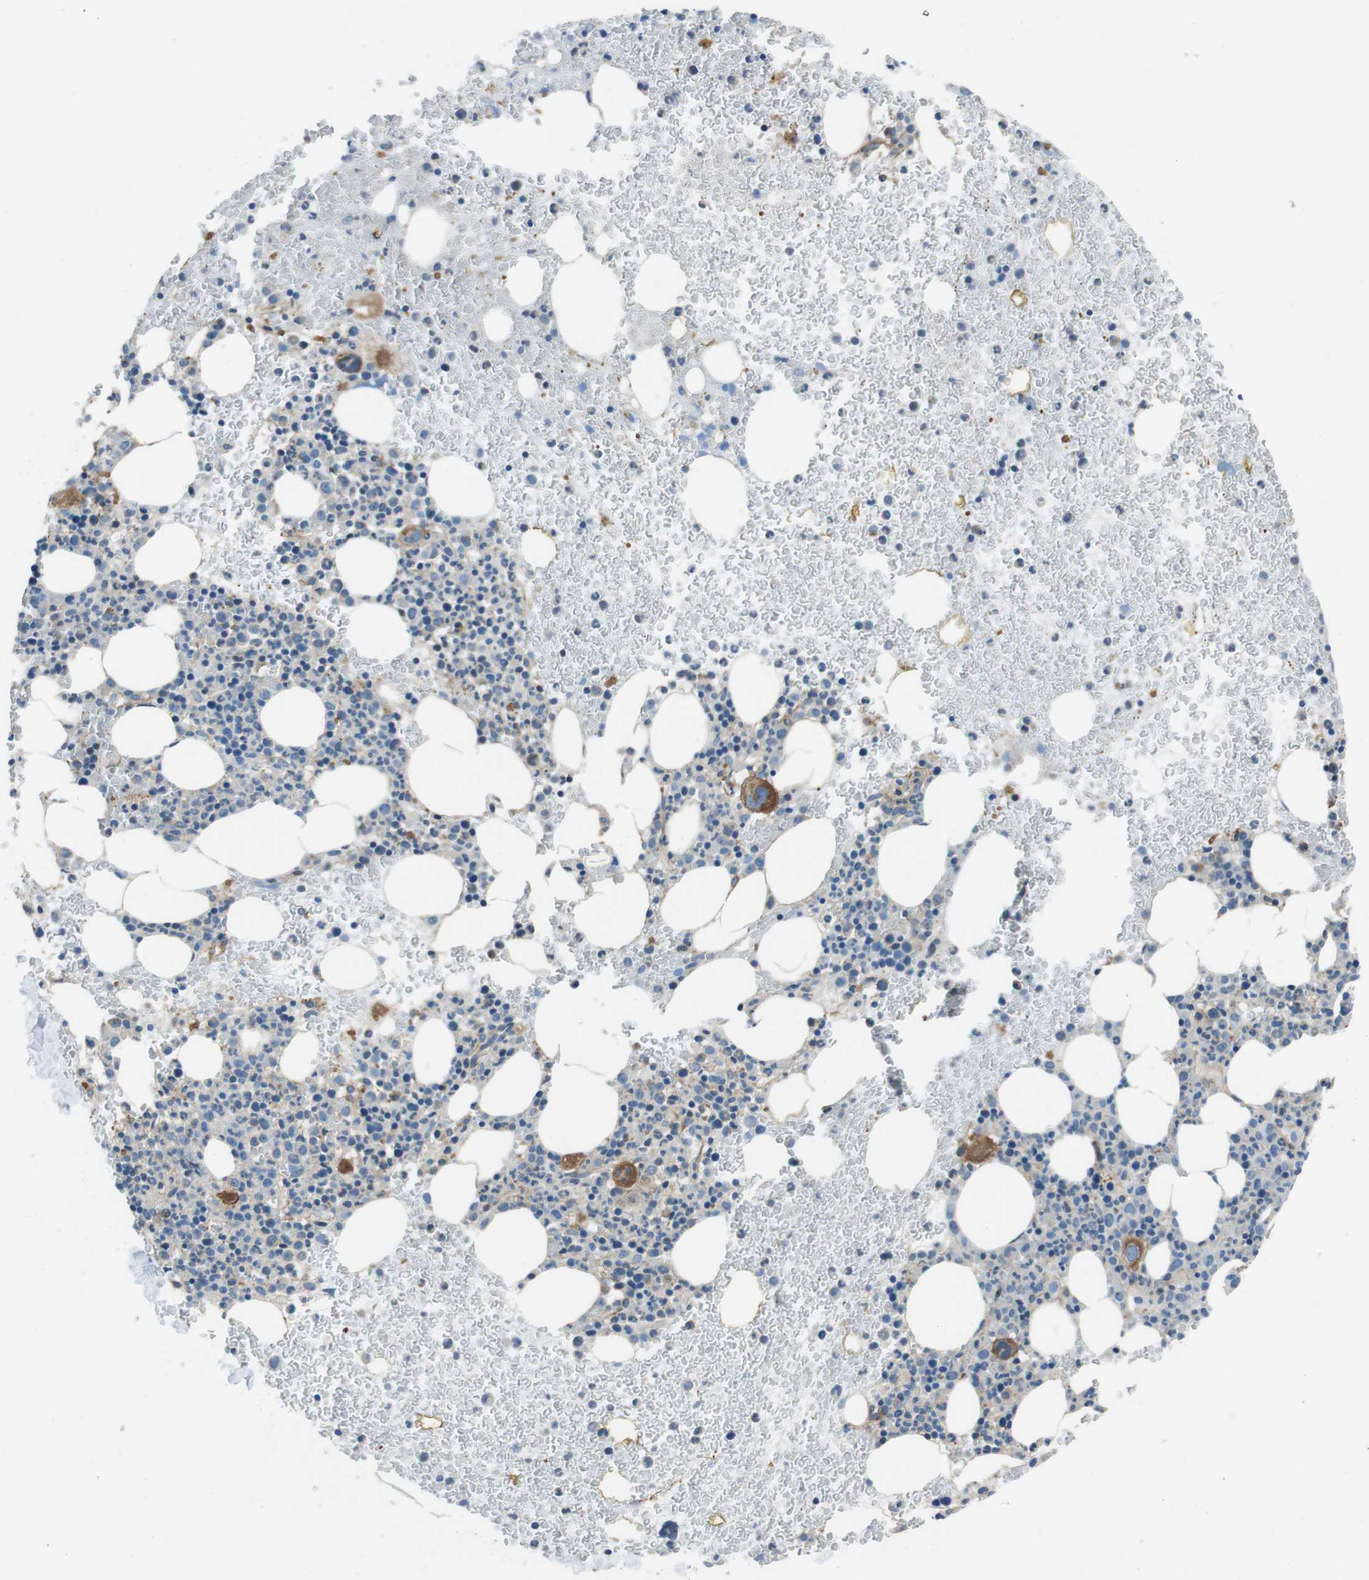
{"staining": {"intensity": "moderate", "quantity": "<25%", "location": "cytoplasmic/membranous"}, "tissue": "bone marrow", "cell_type": "Hematopoietic cells", "image_type": "normal", "snomed": [{"axis": "morphology", "description": "Normal tissue, NOS"}, {"axis": "morphology", "description": "Inflammation, NOS"}, {"axis": "topography", "description": "Bone marrow"}], "caption": "High-power microscopy captured an IHC histopathology image of unremarkable bone marrow, revealing moderate cytoplasmic/membranous positivity in about <25% of hematopoietic cells. (Brightfield microscopy of DAB IHC at high magnification).", "gene": "FAM174B", "patient": {"sex": "female", "age": 54}}